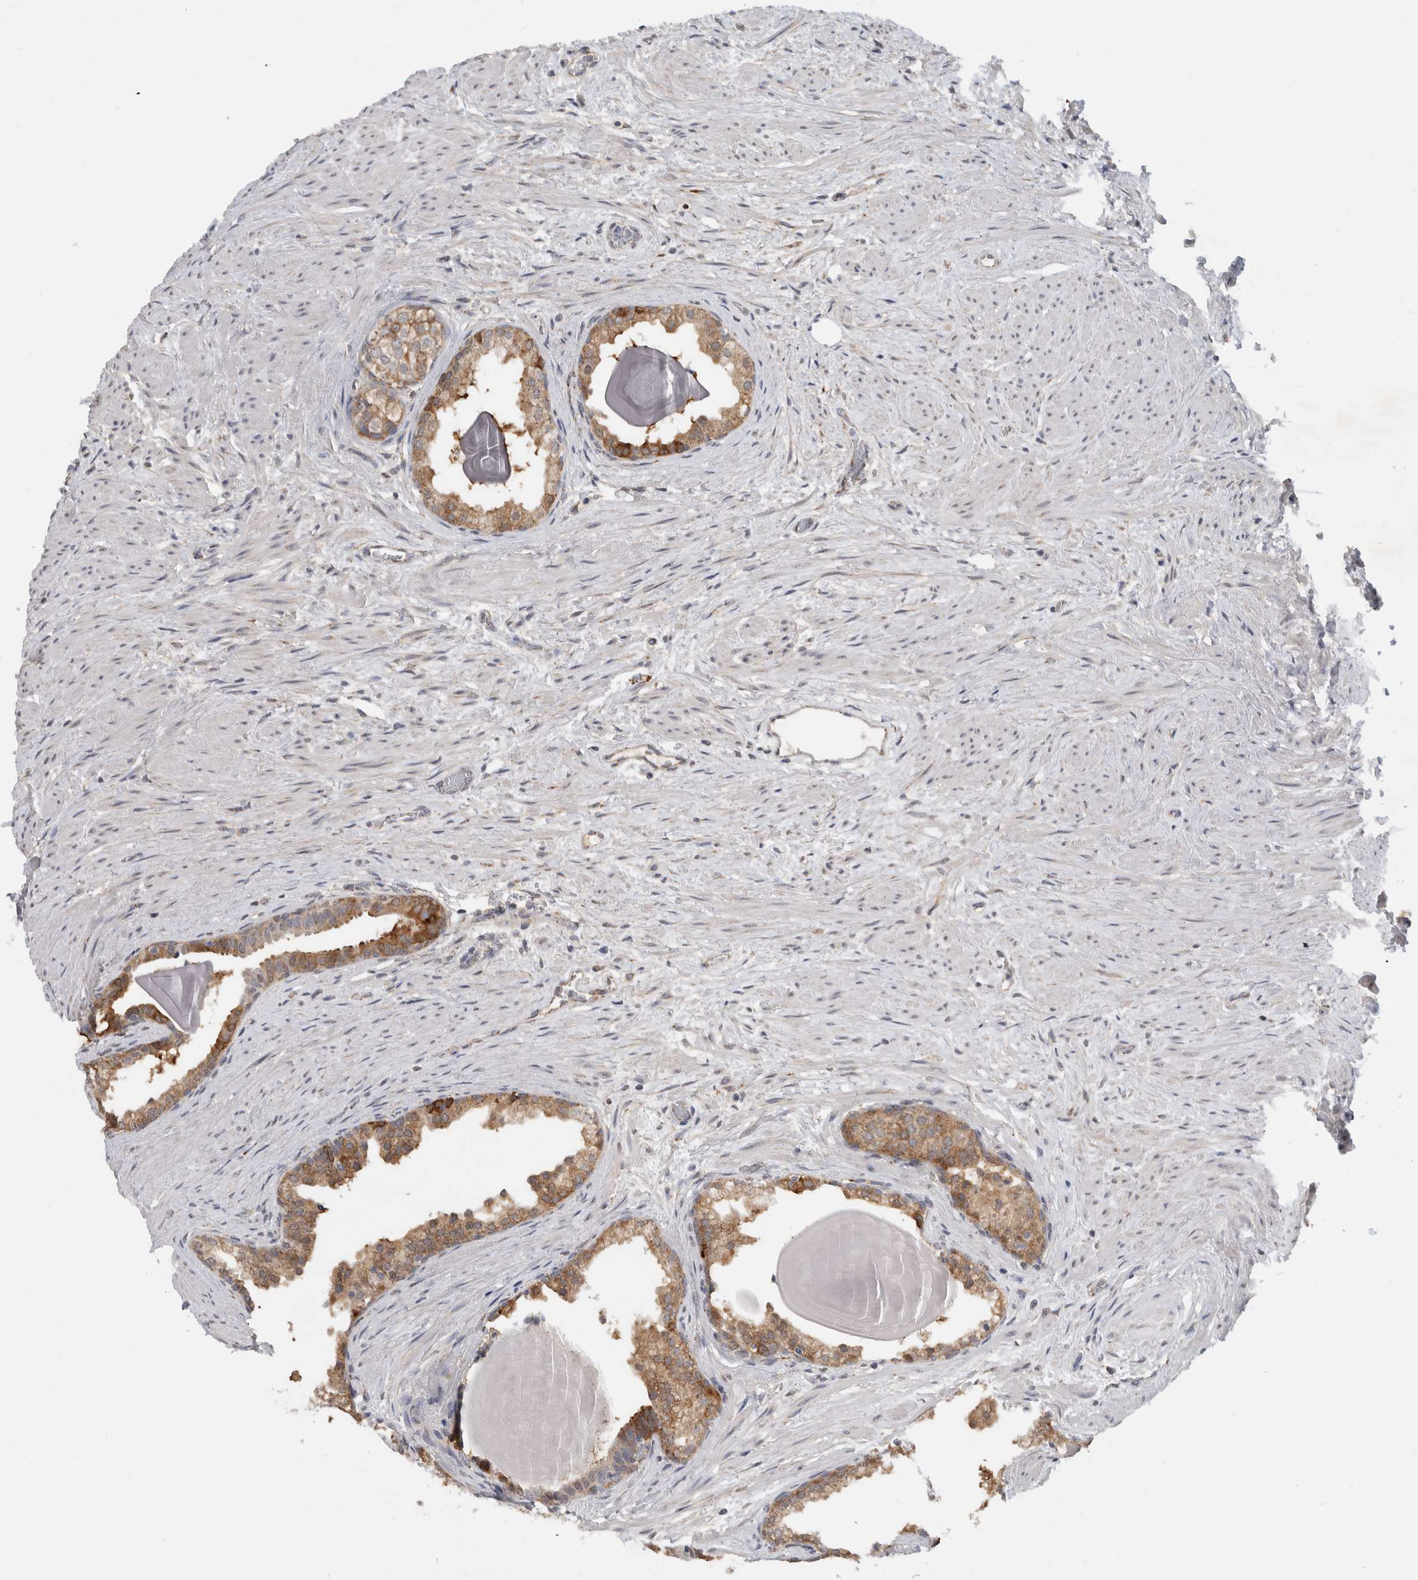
{"staining": {"intensity": "moderate", "quantity": ">75%", "location": "cytoplasmic/membranous"}, "tissue": "prostate", "cell_type": "Glandular cells", "image_type": "normal", "snomed": [{"axis": "morphology", "description": "Normal tissue, NOS"}, {"axis": "topography", "description": "Prostate"}], "caption": "This micrograph displays immunohistochemistry (IHC) staining of unremarkable human prostate, with medium moderate cytoplasmic/membranous expression in about >75% of glandular cells.", "gene": "DYRK2", "patient": {"sex": "male", "age": 48}}